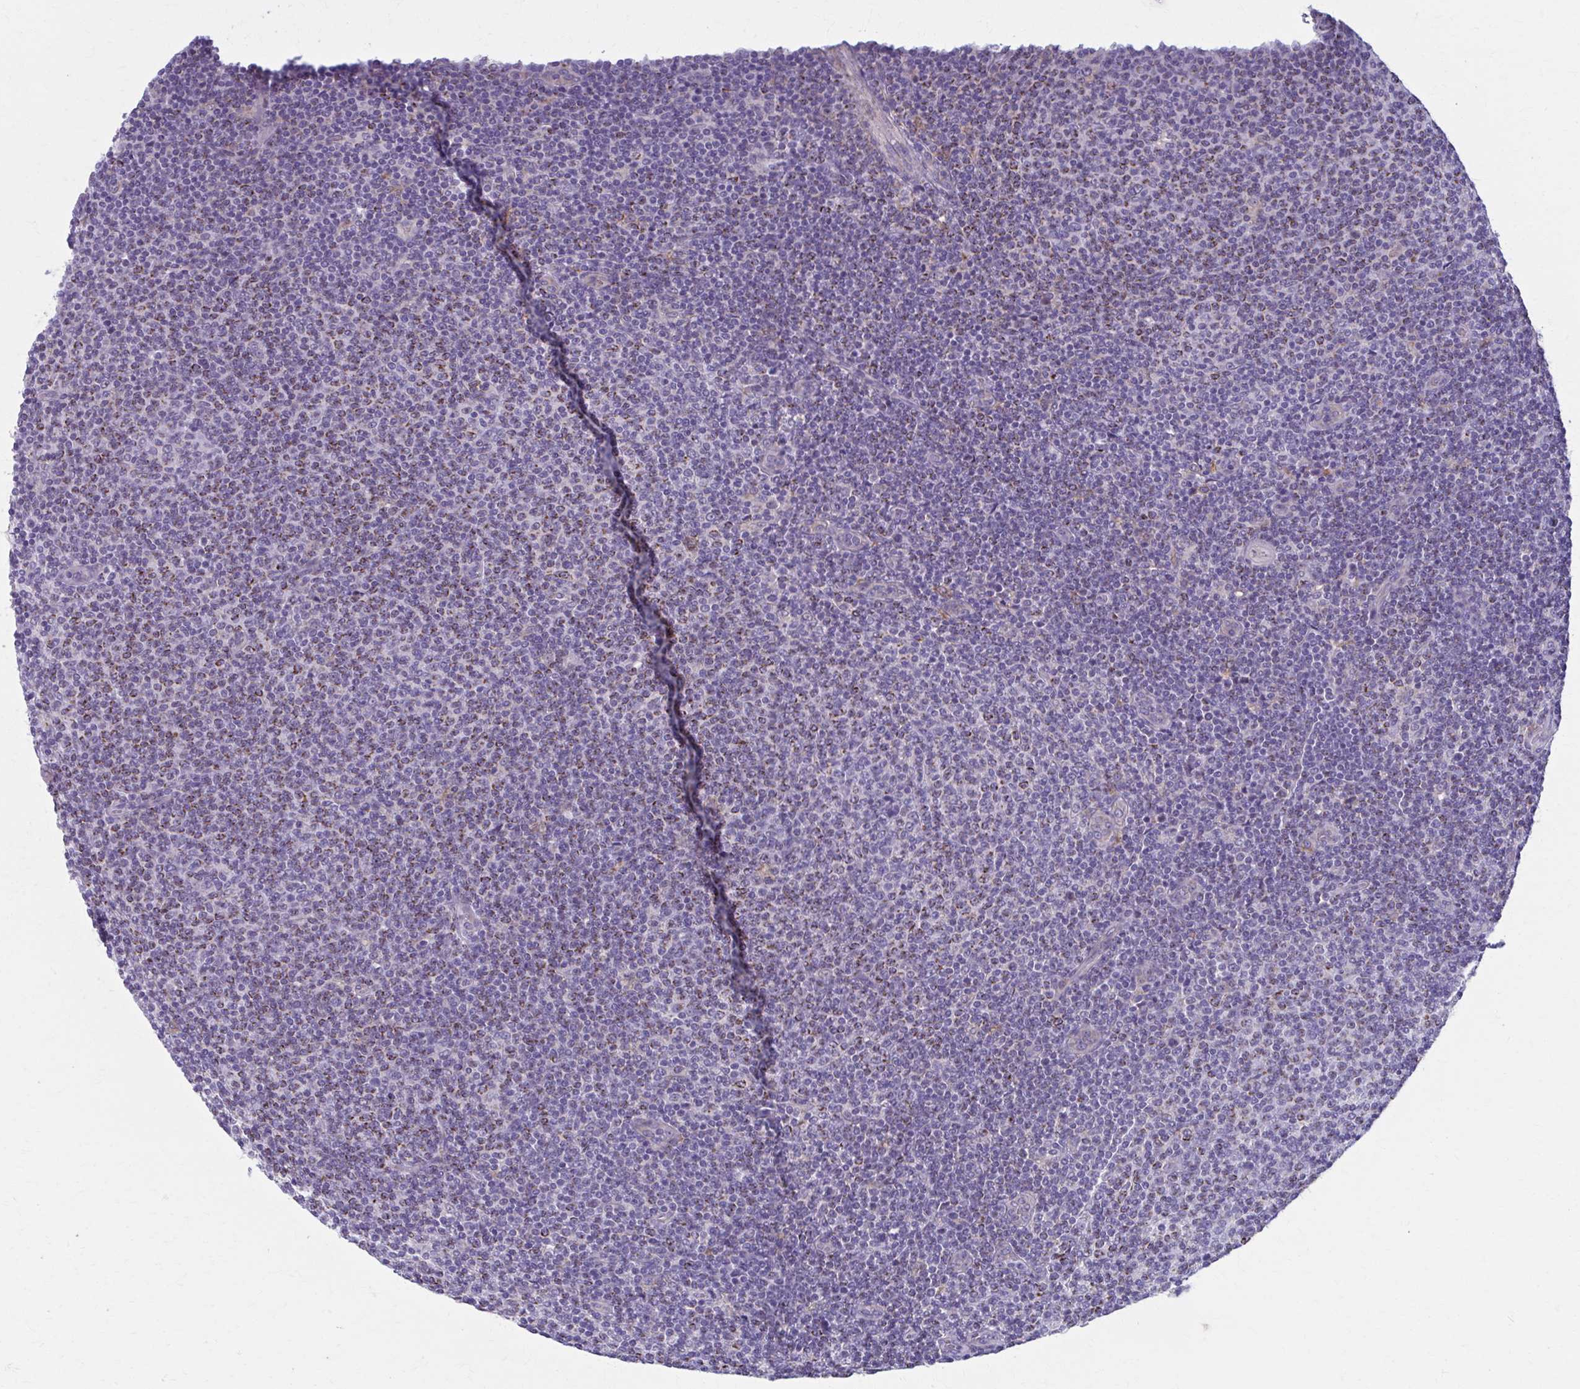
{"staining": {"intensity": "moderate", "quantity": "<25%", "location": "cytoplasmic/membranous"}, "tissue": "lymphoma", "cell_type": "Tumor cells", "image_type": "cancer", "snomed": [{"axis": "morphology", "description": "Malignant lymphoma, non-Hodgkin's type, Low grade"}, {"axis": "topography", "description": "Lymph node"}], "caption": "A low amount of moderate cytoplasmic/membranous positivity is seen in about <25% of tumor cells in lymphoma tissue.", "gene": "SPATS2L", "patient": {"sex": "male", "age": 66}}